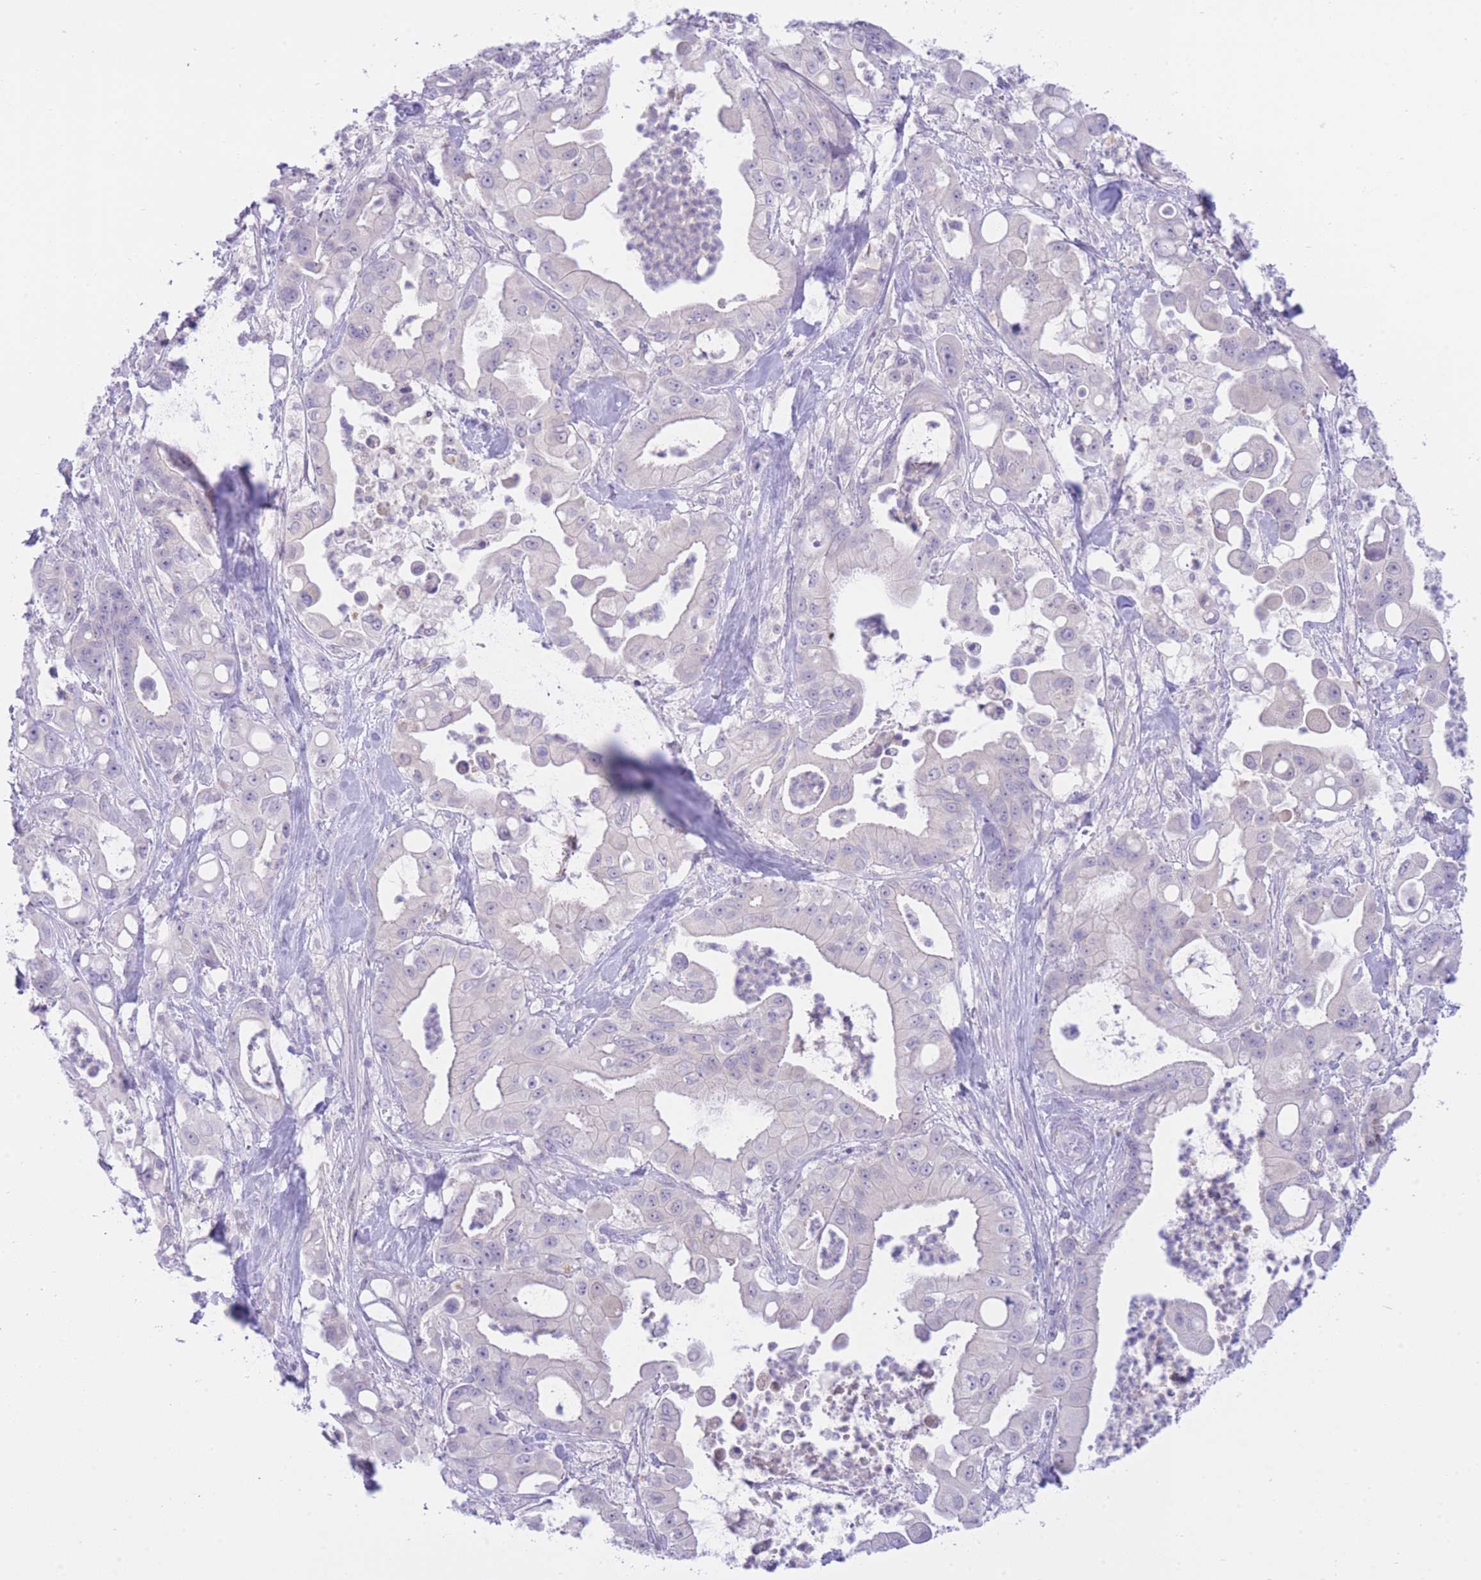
{"staining": {"intensity": "negative", "quantity": "none", "location": "none"}, "tissue": "pancreatic cancer", "cell_type": "Tumor cells", "image_type": "cancer", "snomed": [{"axis": "morphology", "description": "Adenocarcinoma, NOS"}, {"axis": "topography", "description": "Pancreas"}], "caption": "High magnification brightfield microscopy of pancreatic cancer (adenocarcinoma) stained with DAB (3,3'-diaminobenzidine) (brown) and counterstained with hematoxylin (blue): tumor cells show no significant positivity.", "gene": "ZNF212", "patient": {"sex": "male", "age": 68}}